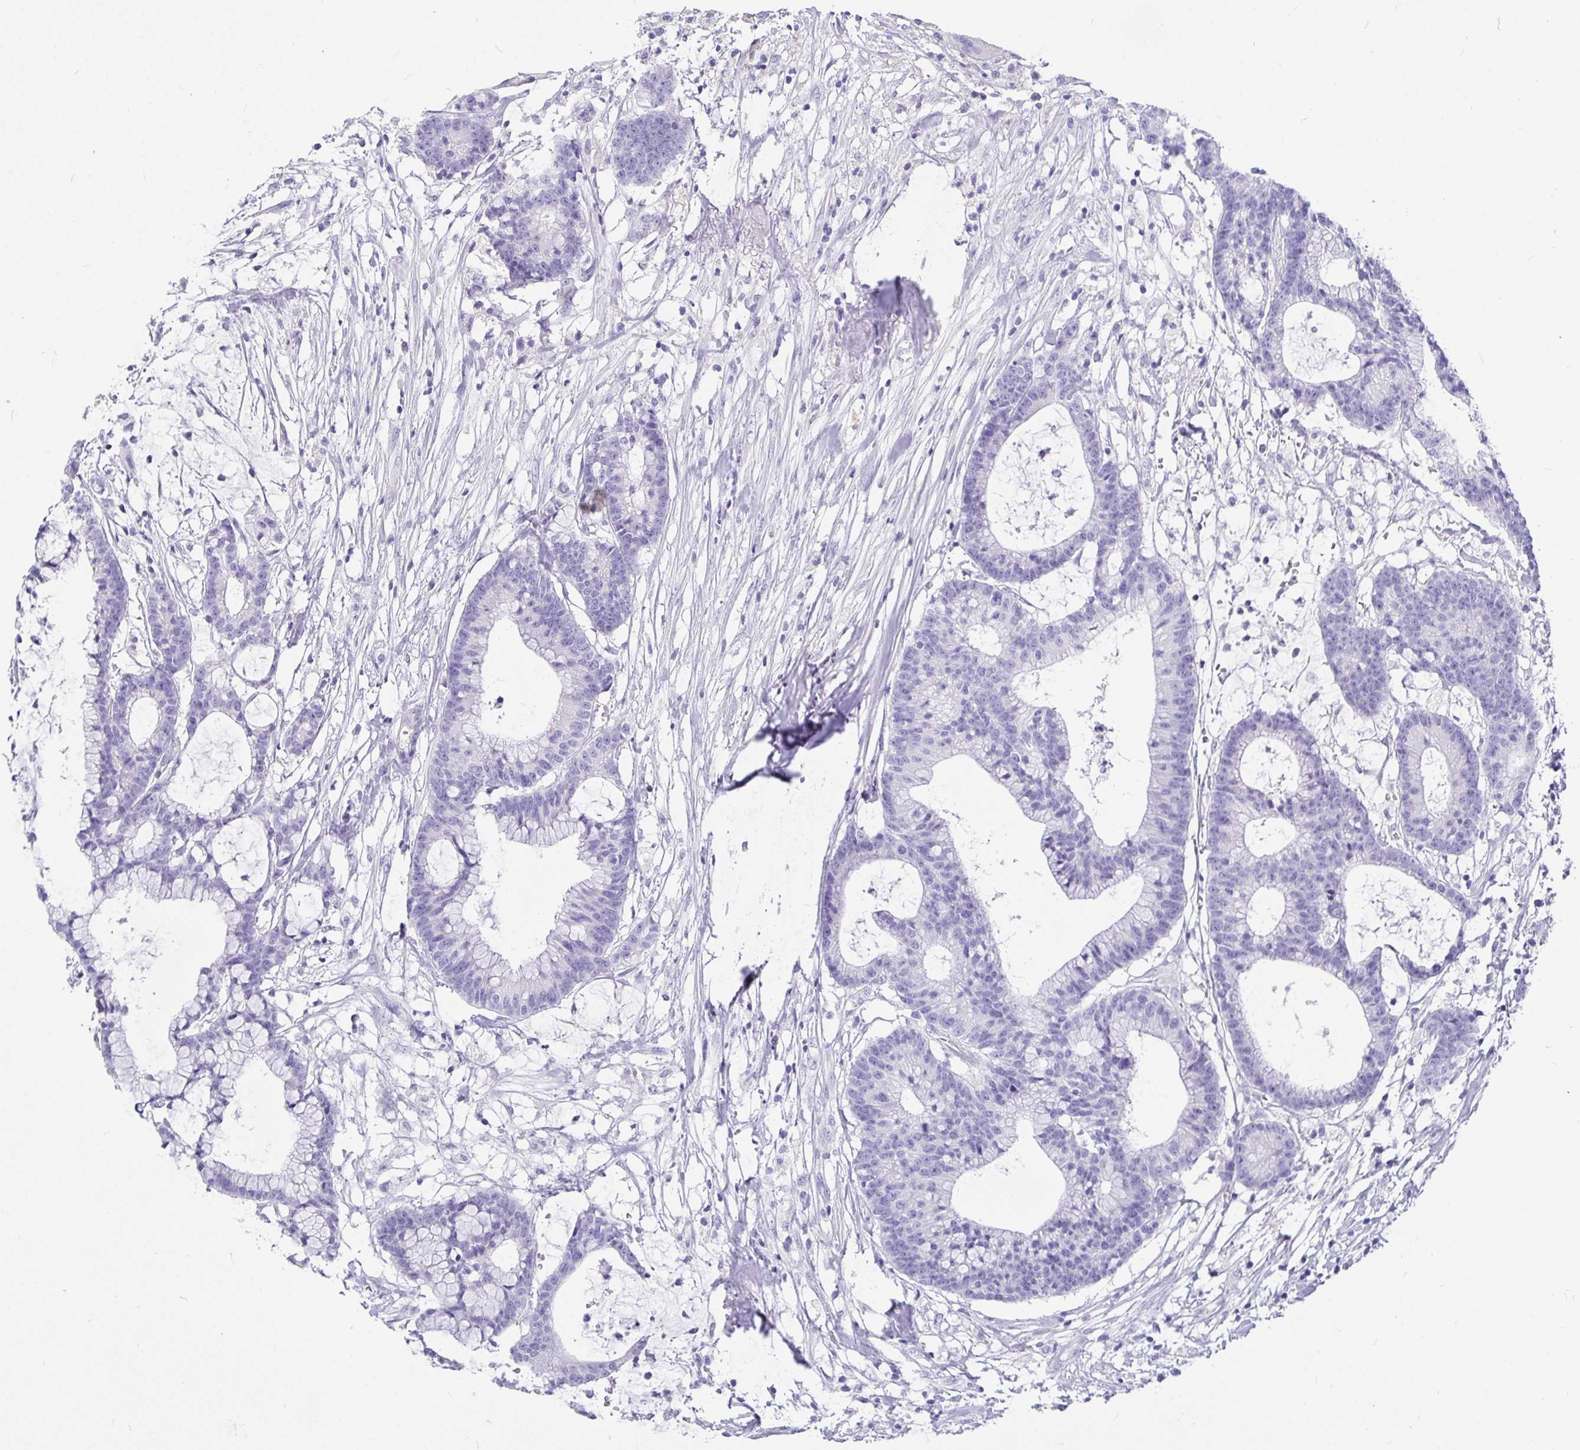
{"staining": {"intensity": "negative", "quantity": "none", "location": "none"}, "tissue": "colorectal cancer", "cell_type": "Tumor cells", "image_type": "cancer", "snomed": [{"axis": "morphology", "description": "Adenocarcinoma, NOS"}, {"axis": "topography", "description": "Colon"}], "caption": "Immunohistochemistry image of neoplastic tissue: adenocarcinoma (colorectal) stained with DAB reveals no significant protein staining in tumor cells.", "gene": "TPTE", "patient": {"sex": "female", "age": 78}}